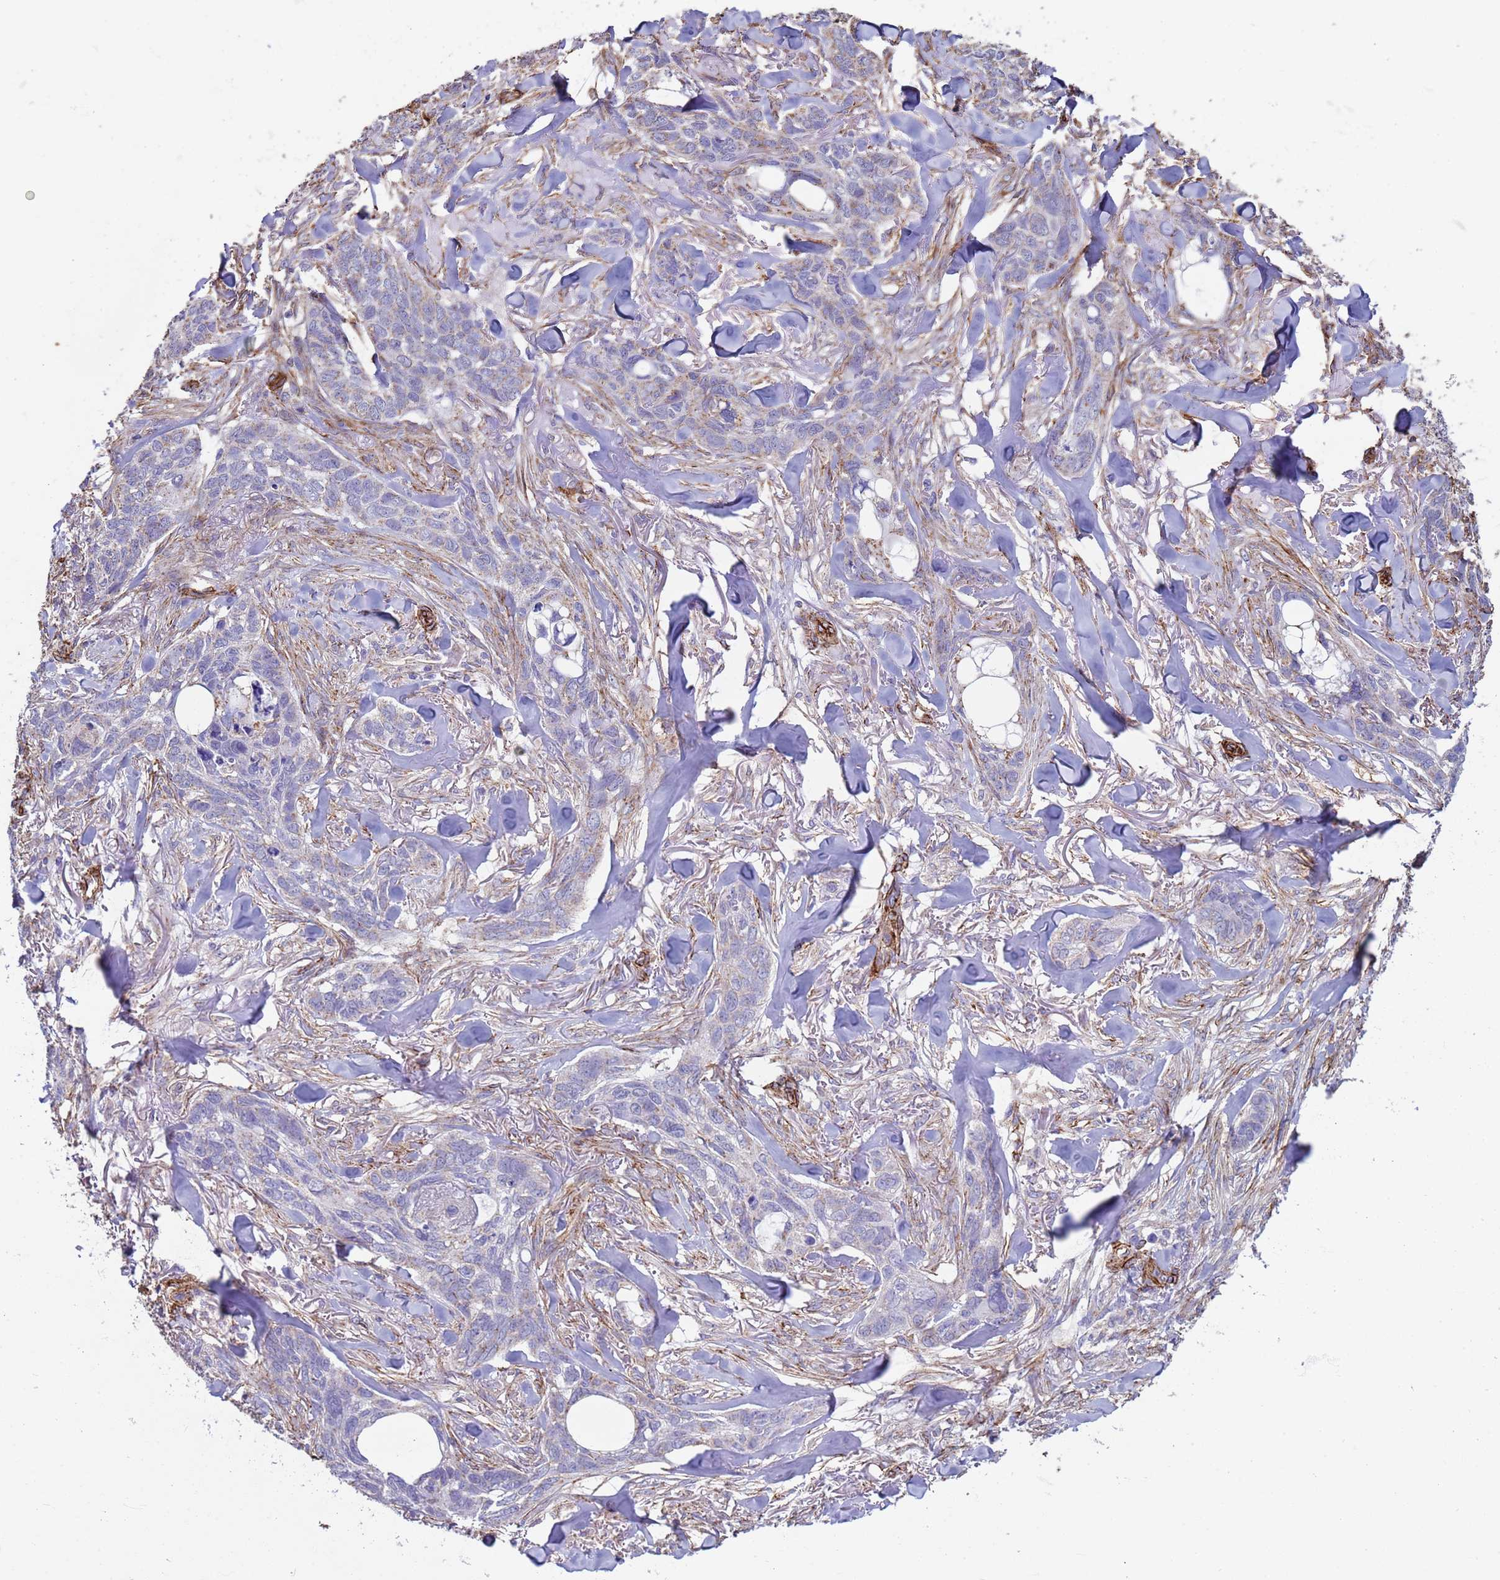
{"staining": {"intensity": "weak", "quantity": "<25%", "location": "cytoplasmic/membranous"}, "tissue": "skin cancer", "cell_type": "Tumor cells", "image_type": "cancer", "snomed": [{"axis": "morphology", "description": "Basal cell carcinoma"}, {"axis": "topography", "description": "Skin"}], "caption": "Tumor cells are negative for brown protein staining in skin basal cell carcinoma.", "gene": "GASK1A", "patient": {"sex": "male", "age": 86}}